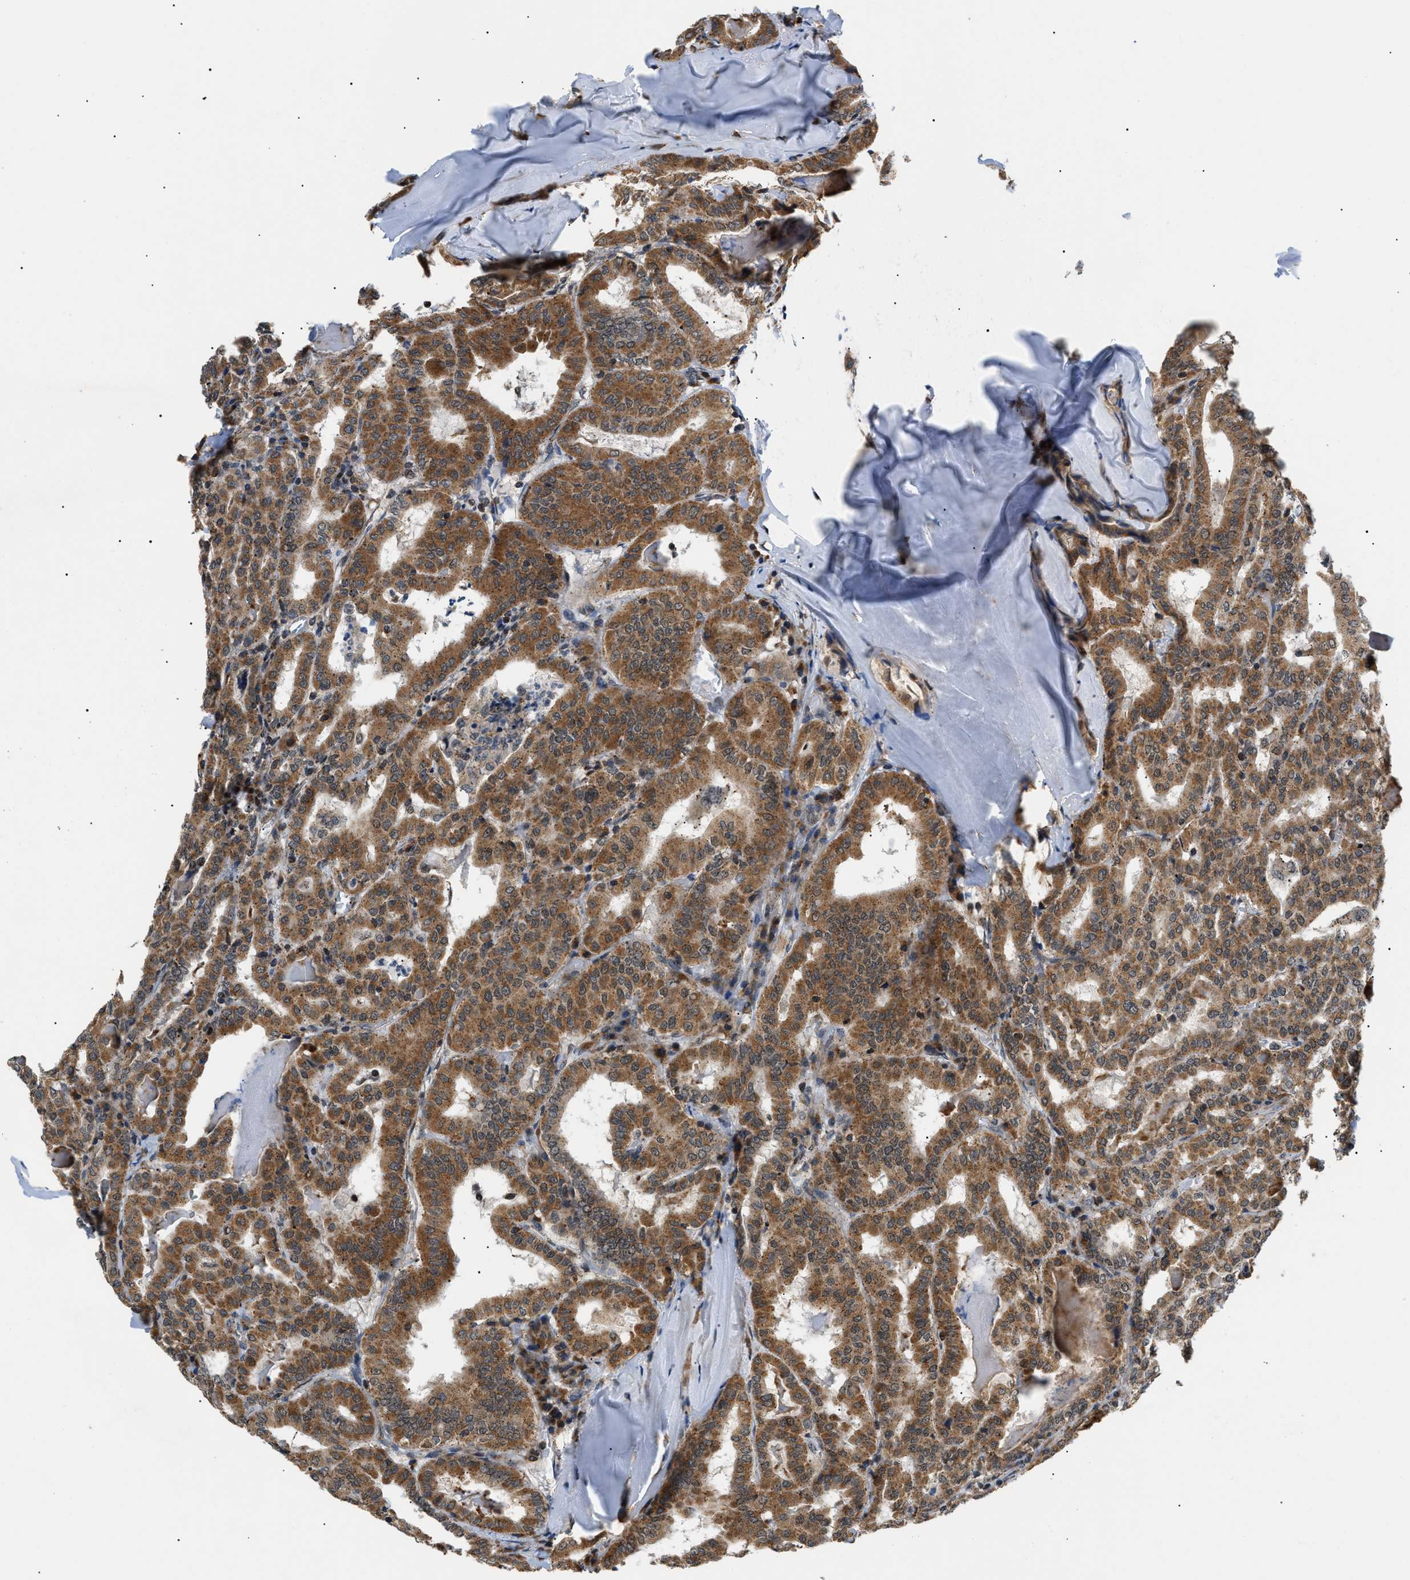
{"staining": {"intensity": "moderate", "quantity": ">75%", "location": "cytoplasmic/membranous"}, "tissue": "thyroid cancer", "cell_type": "Tumor cells", "image_type": "cancer", "snomed": [{"axis": "morphology", "description": "Papillary adenocarcinoma, NOS"}, {"axis": "topography", "description": "Thyroid gland"}], "caption": "Immunohistochemical staining of thyroid papillary adenocarcinoma demonstrates medium levels of moderate cytoplasmic/membranous staining in approximately >75% of tumor cells.", "gene": "ZBTB11", "patient": {"sex": "female", "age": 42}}